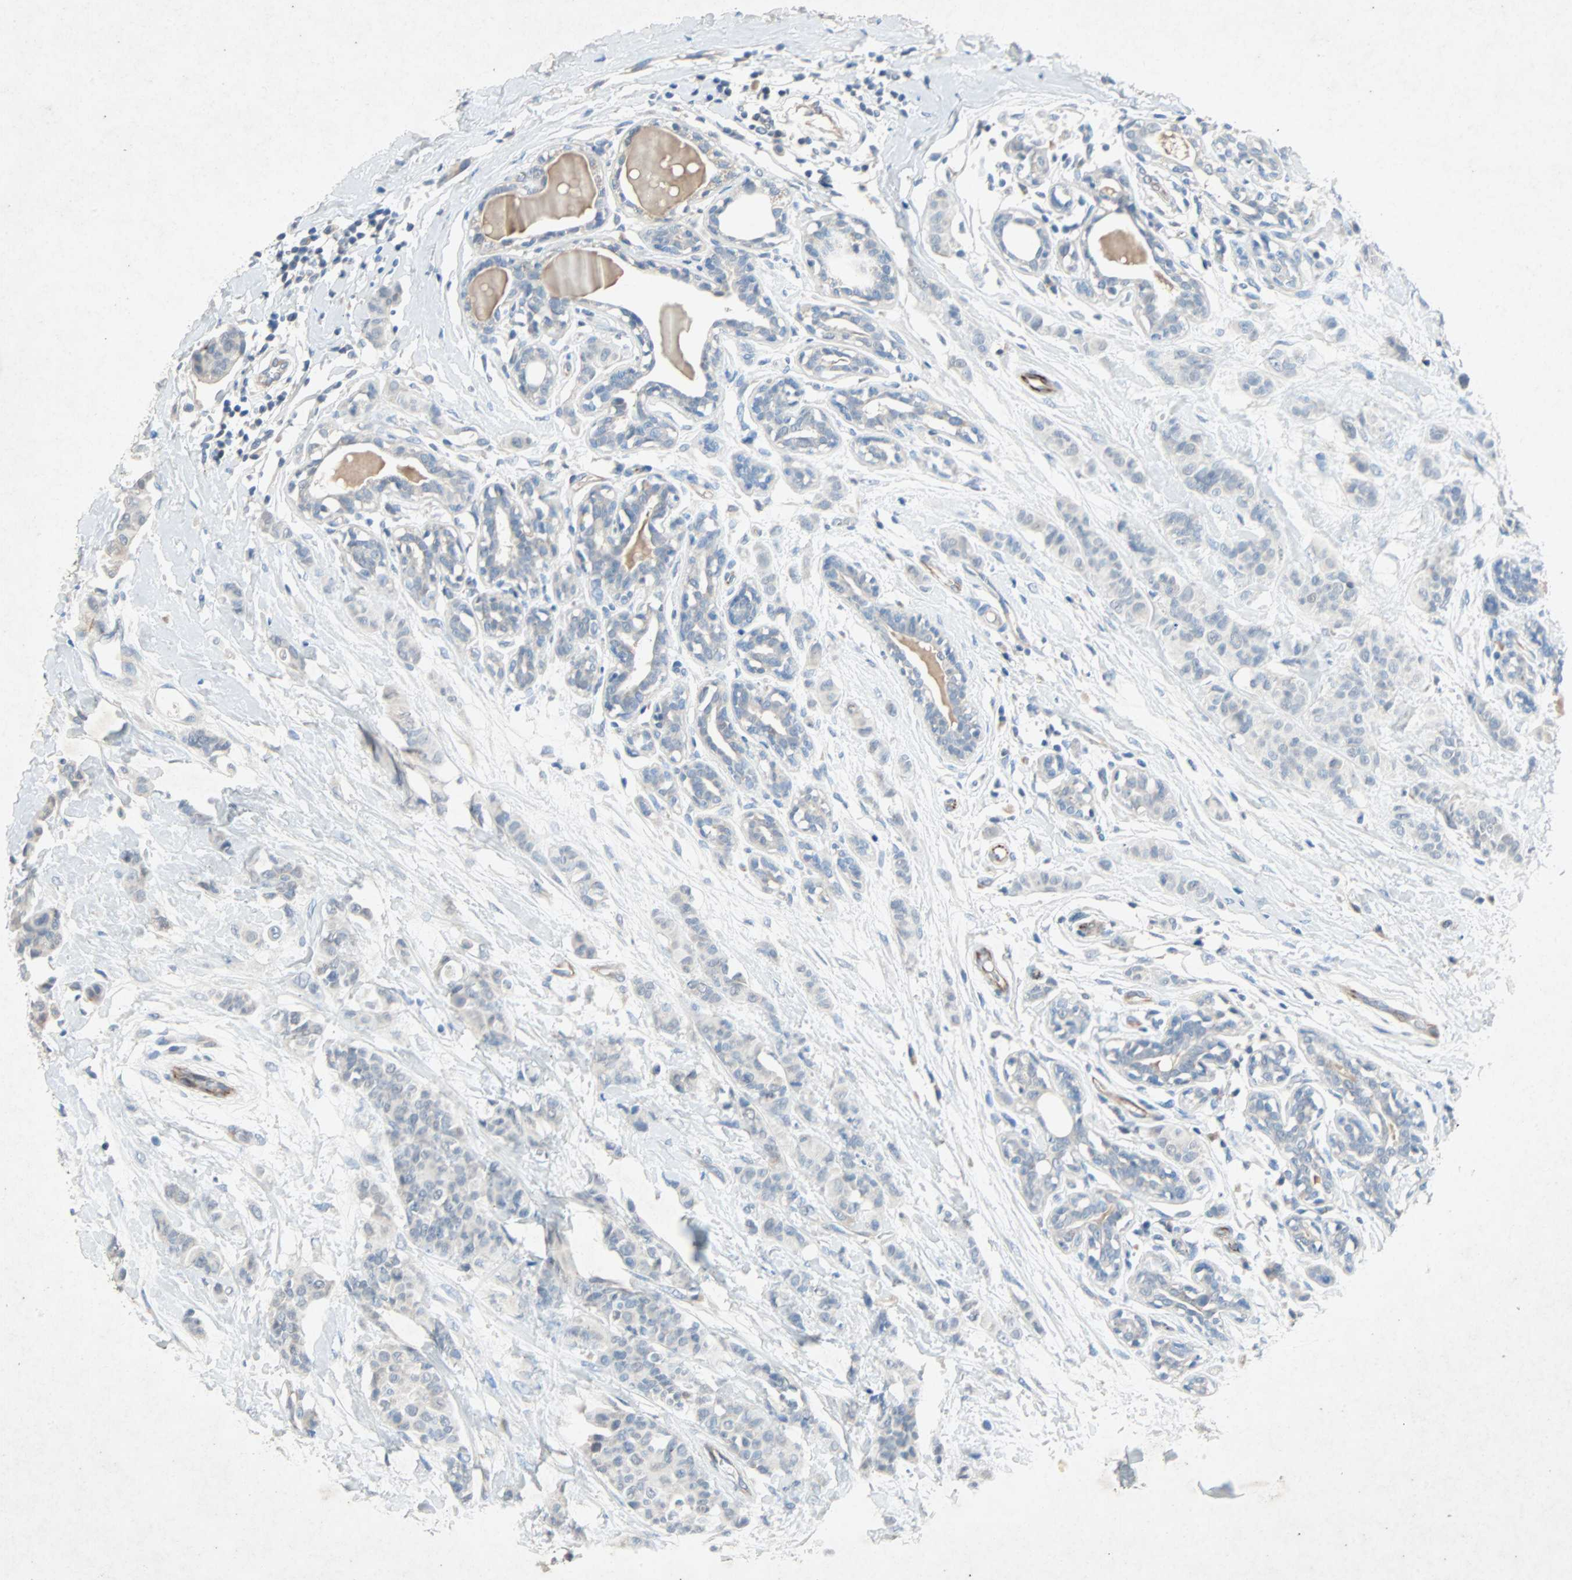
{"staining": {"intensity": "negative", "quantity": "none", "location": "none"}, "tissue": "breast cancer", "cell_type": "Tumor cells", "image_type": "cancer", "snomed": [{"axis": "morphology", "description": "Normal tissue, NOS"}, {"axis": "morphology", "description": "Duct carcinoma"}, {"axis": "topography", "description": "Breast"}], "caption": "This is a photomicrograph of IHC staining of invasive ductal carcinoma (breast), which shows no staining in tumor cells.", "gene": "PCDHB2", "patient": {"sex": "female", "age": 40}}